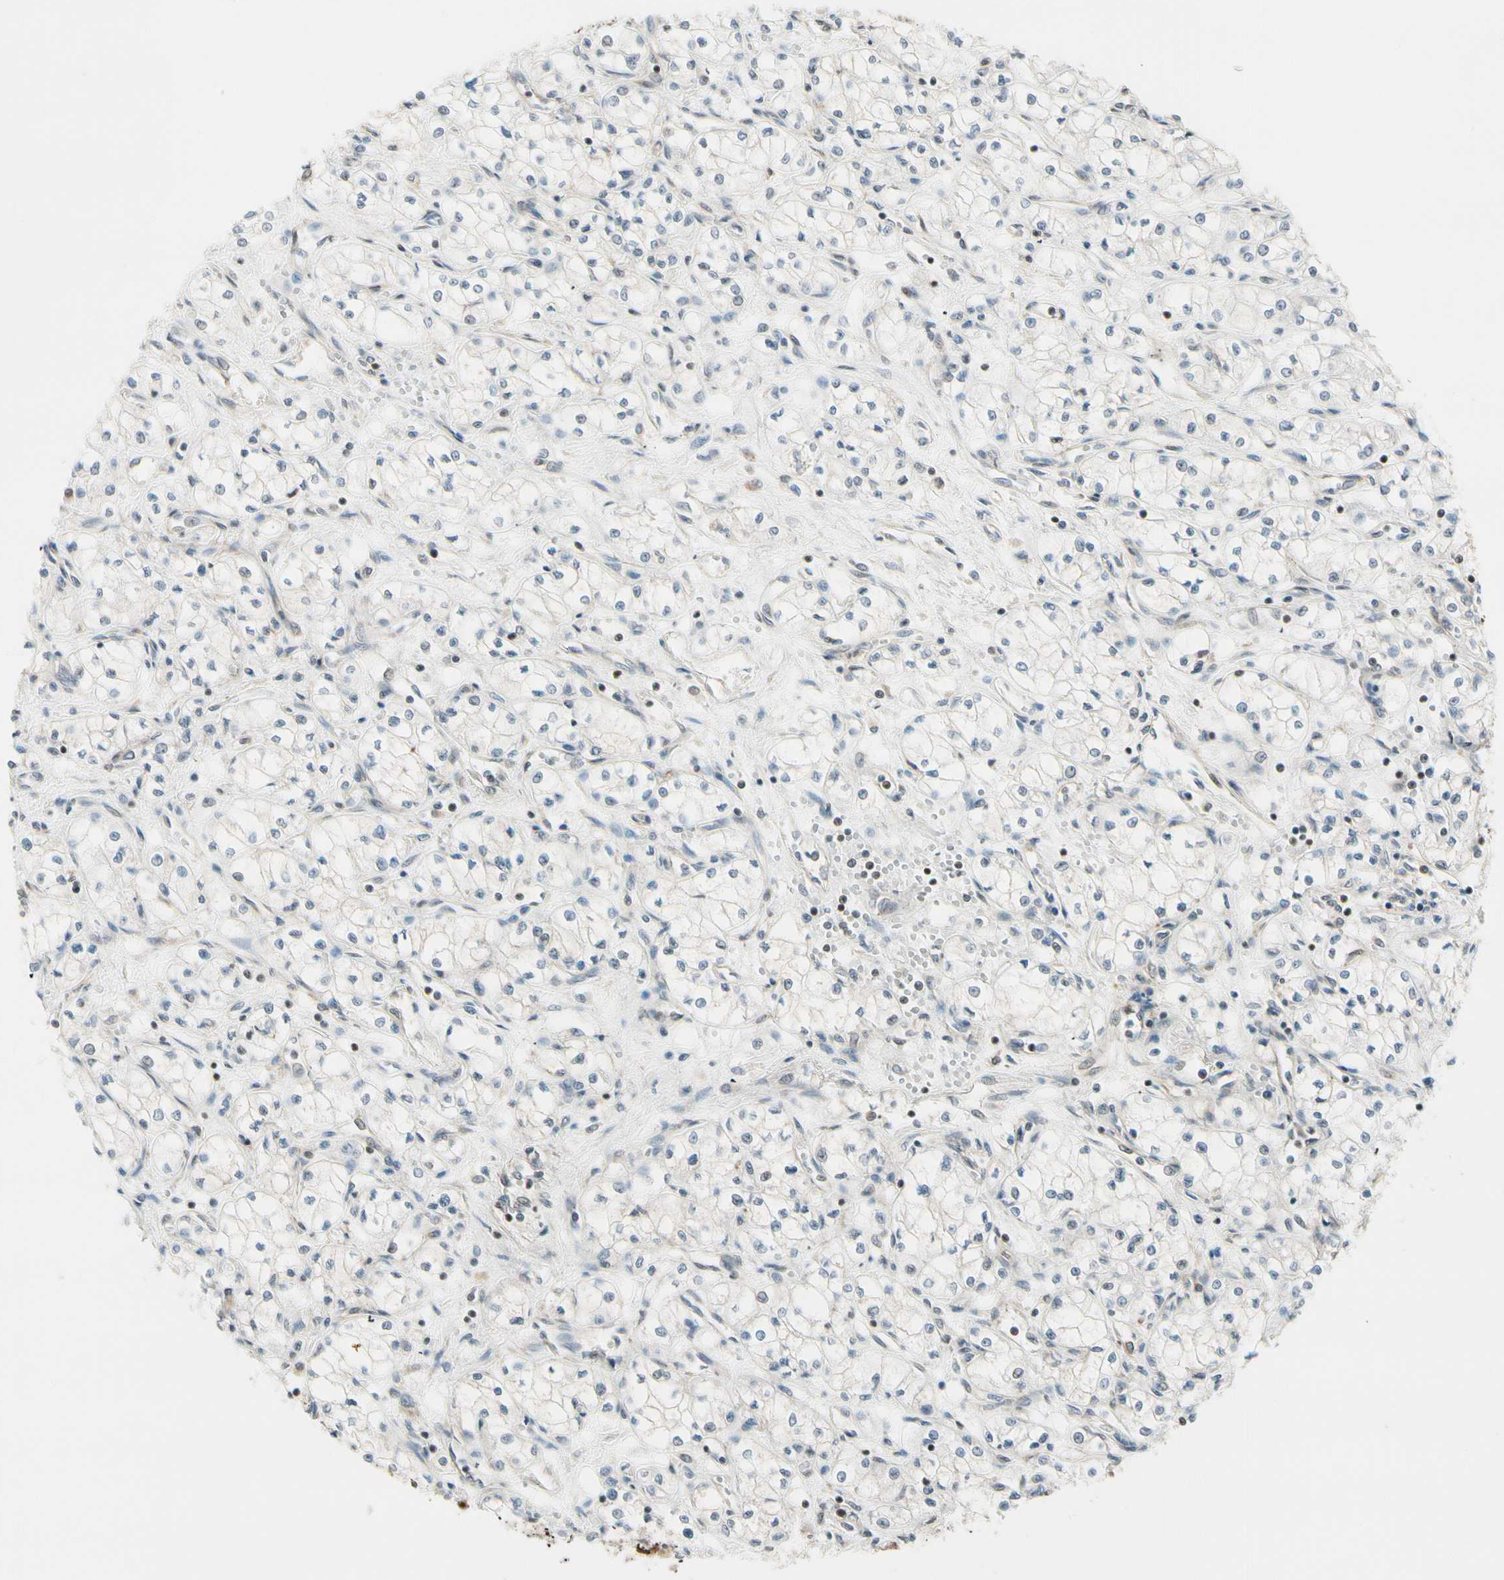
{"staining": {"intensity": "negative", "quantity": "none", "location": "none"}, "tissue": "renal cancer", "cell_type": "Tumor cells", "image_type": "cancer", "snomed": [{"axis": "morphology", "description": "Normal tissue, NOS"}, {"axis": "morphology", "description": "Adenocarcinoma, NOS"}, {"axis": "topography", "description": "Kidney"}], "caption": "Tumor cells are negative for protein expression in human adenocarcinoma (renal). (DAB (3,3'-diaminobenzidine) IHC visualized using brightfield microscopy, high magnification).", "gene": "DAXX", "patient": {"sex": "male", "age": 59}}